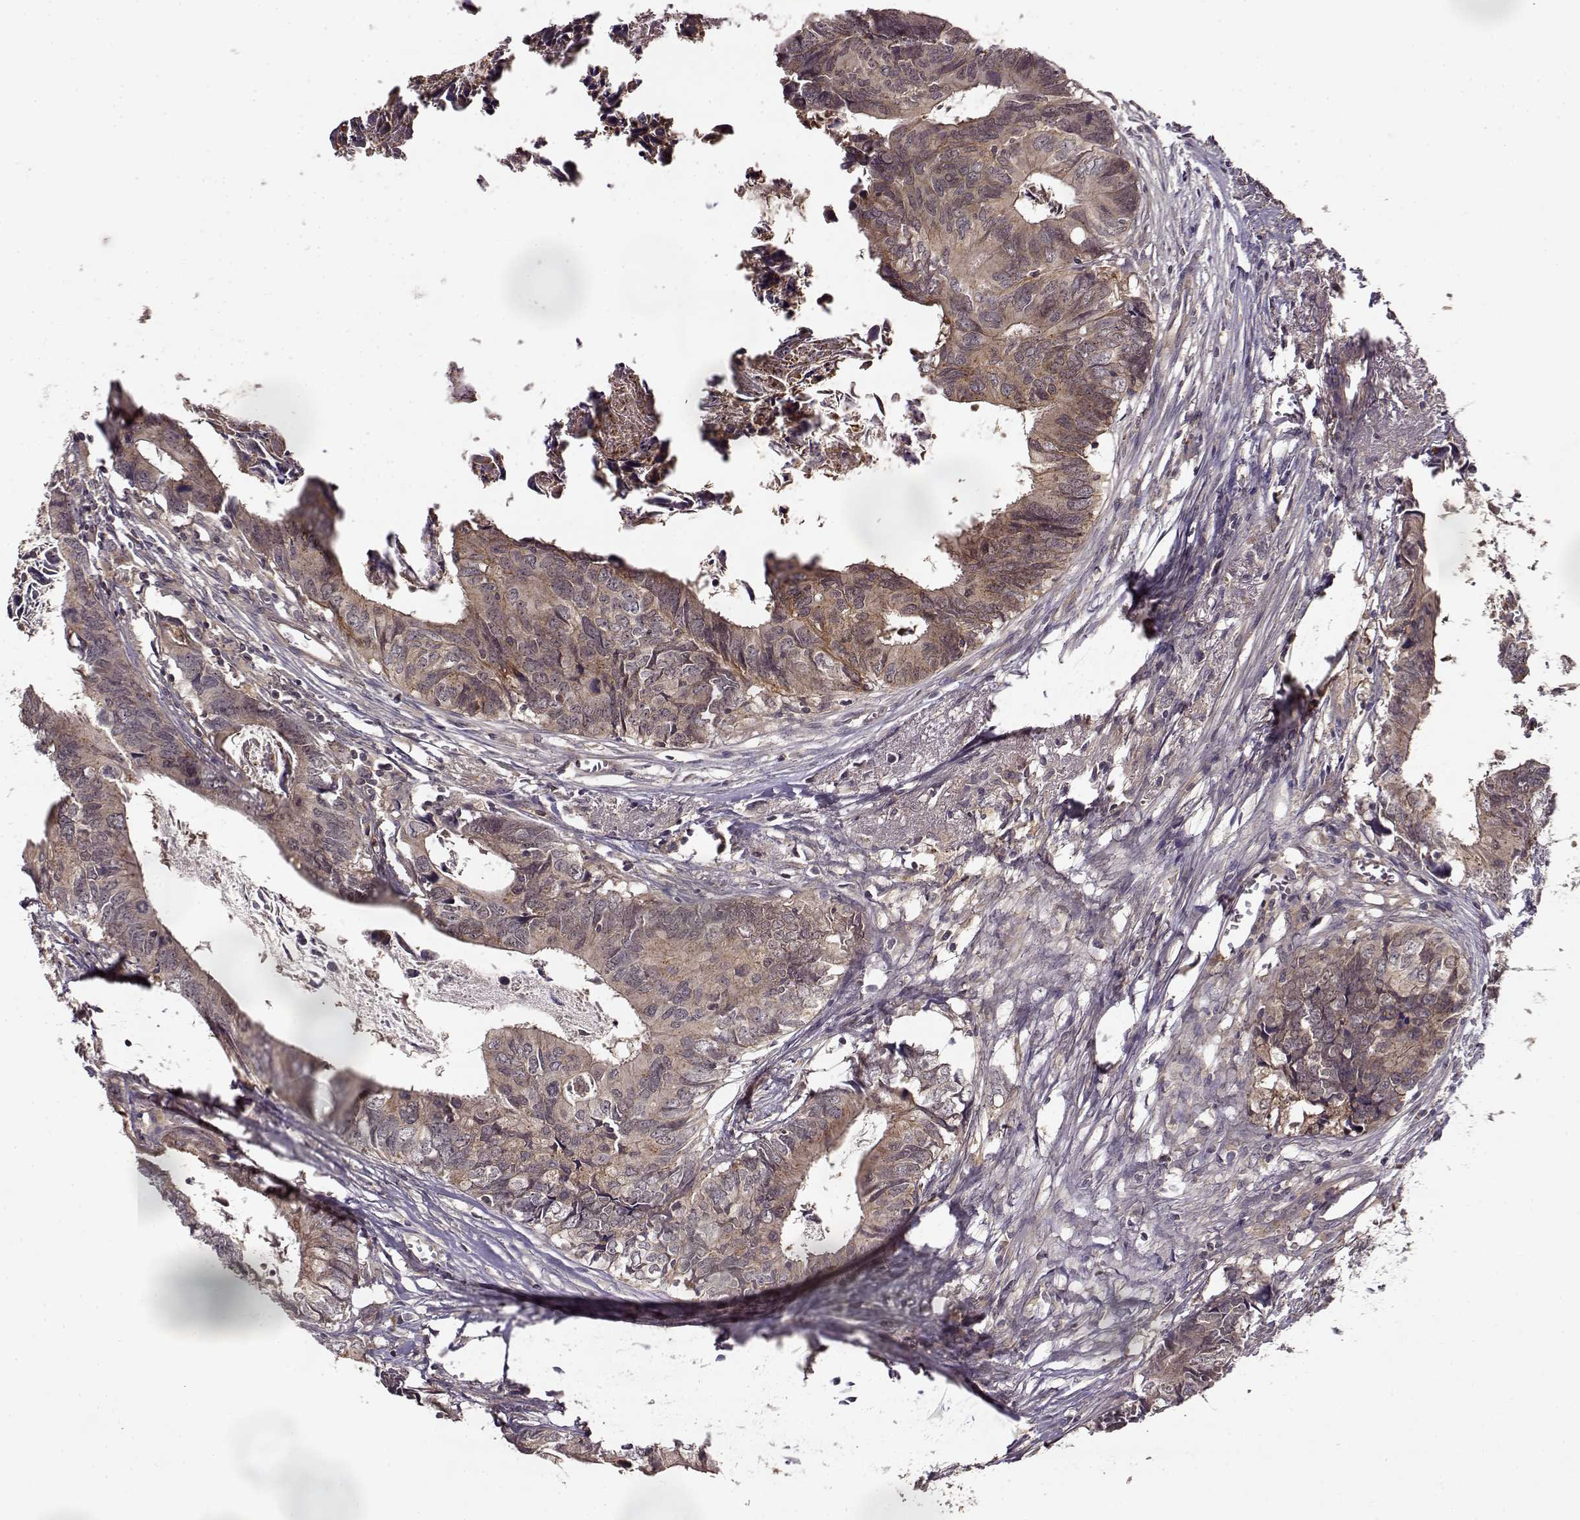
{"staining": {"intensity": "moderate", "quantity": ">75%", "location": "cytoplasmic/membranous"}, "tissue": "colorectal cancer", "cell_type": "Tumor cells", "image_type": "cancer", "snomed": [{"axis": "morphology", "description": "Adenocarcinoma, NOS"}, {"axis": "topography", "description": "Colon"}], "caption": "Immunohistochemical staining of colorectal cancer demonstrates medium levels of moderate cytoplasmic/membranous positivity in approximately >75% of tumor cells.", "gene": "IFRD2", "patient": {"sex": "female", "age": 82}}